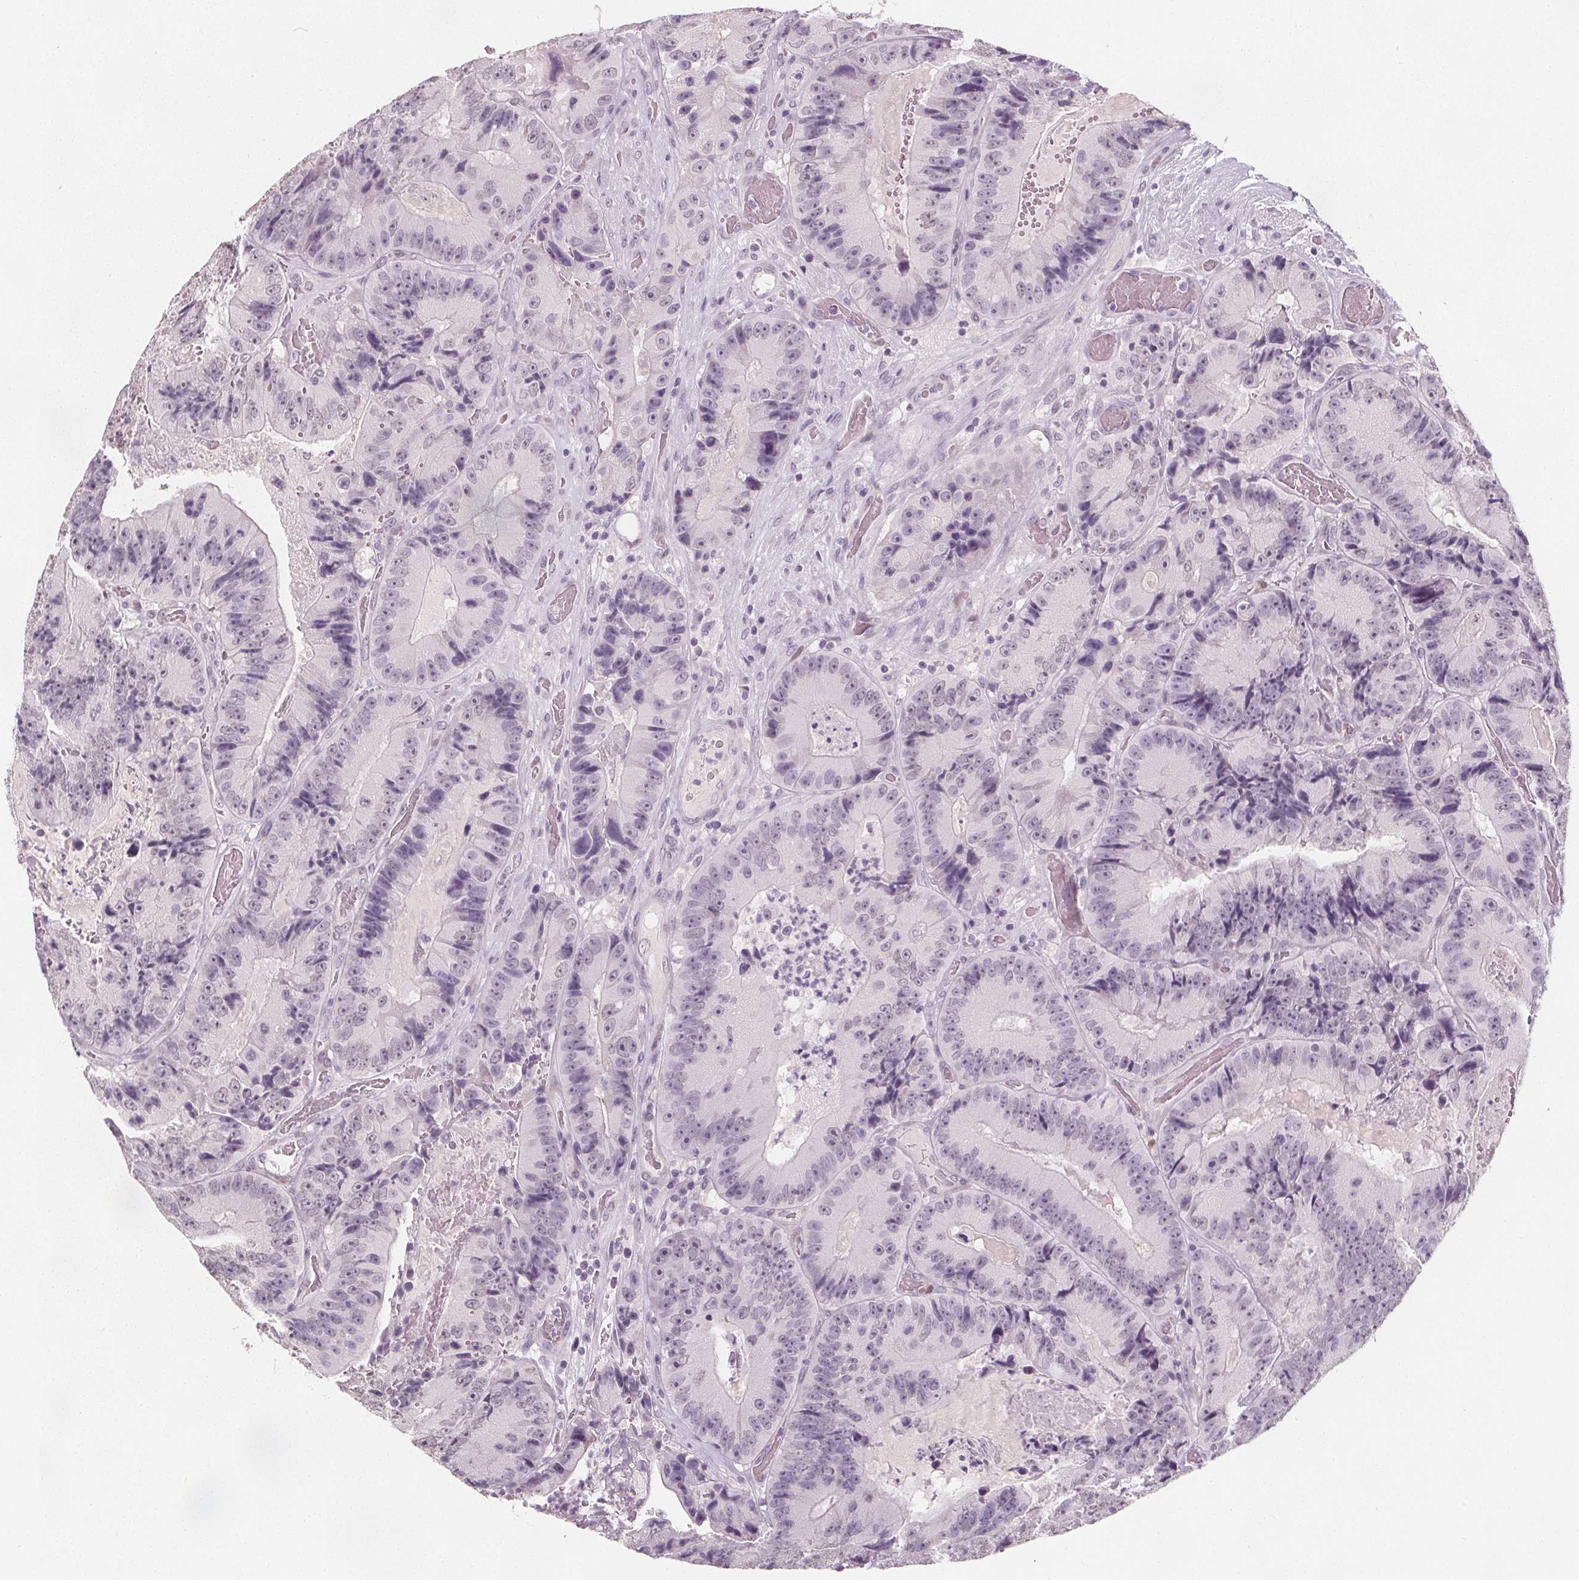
{"staining": {"intensity": "negative", "quantity": "none", "location": "none"}, "tissue": "colorectal cancer", "cell_type": "Tumor cells", "image_type": "cancer", "snomed": [{"axis": "morphology", "description": "Adenocarcinoma, NOS"}, {"axis": "topography", "description": "Colon"}], "caption": "An image of human colorectal adenocarcinoma is negative for staining in tumor cells.", "gene": "DBX2", "patient": {"sex": "female", "age": 86}}